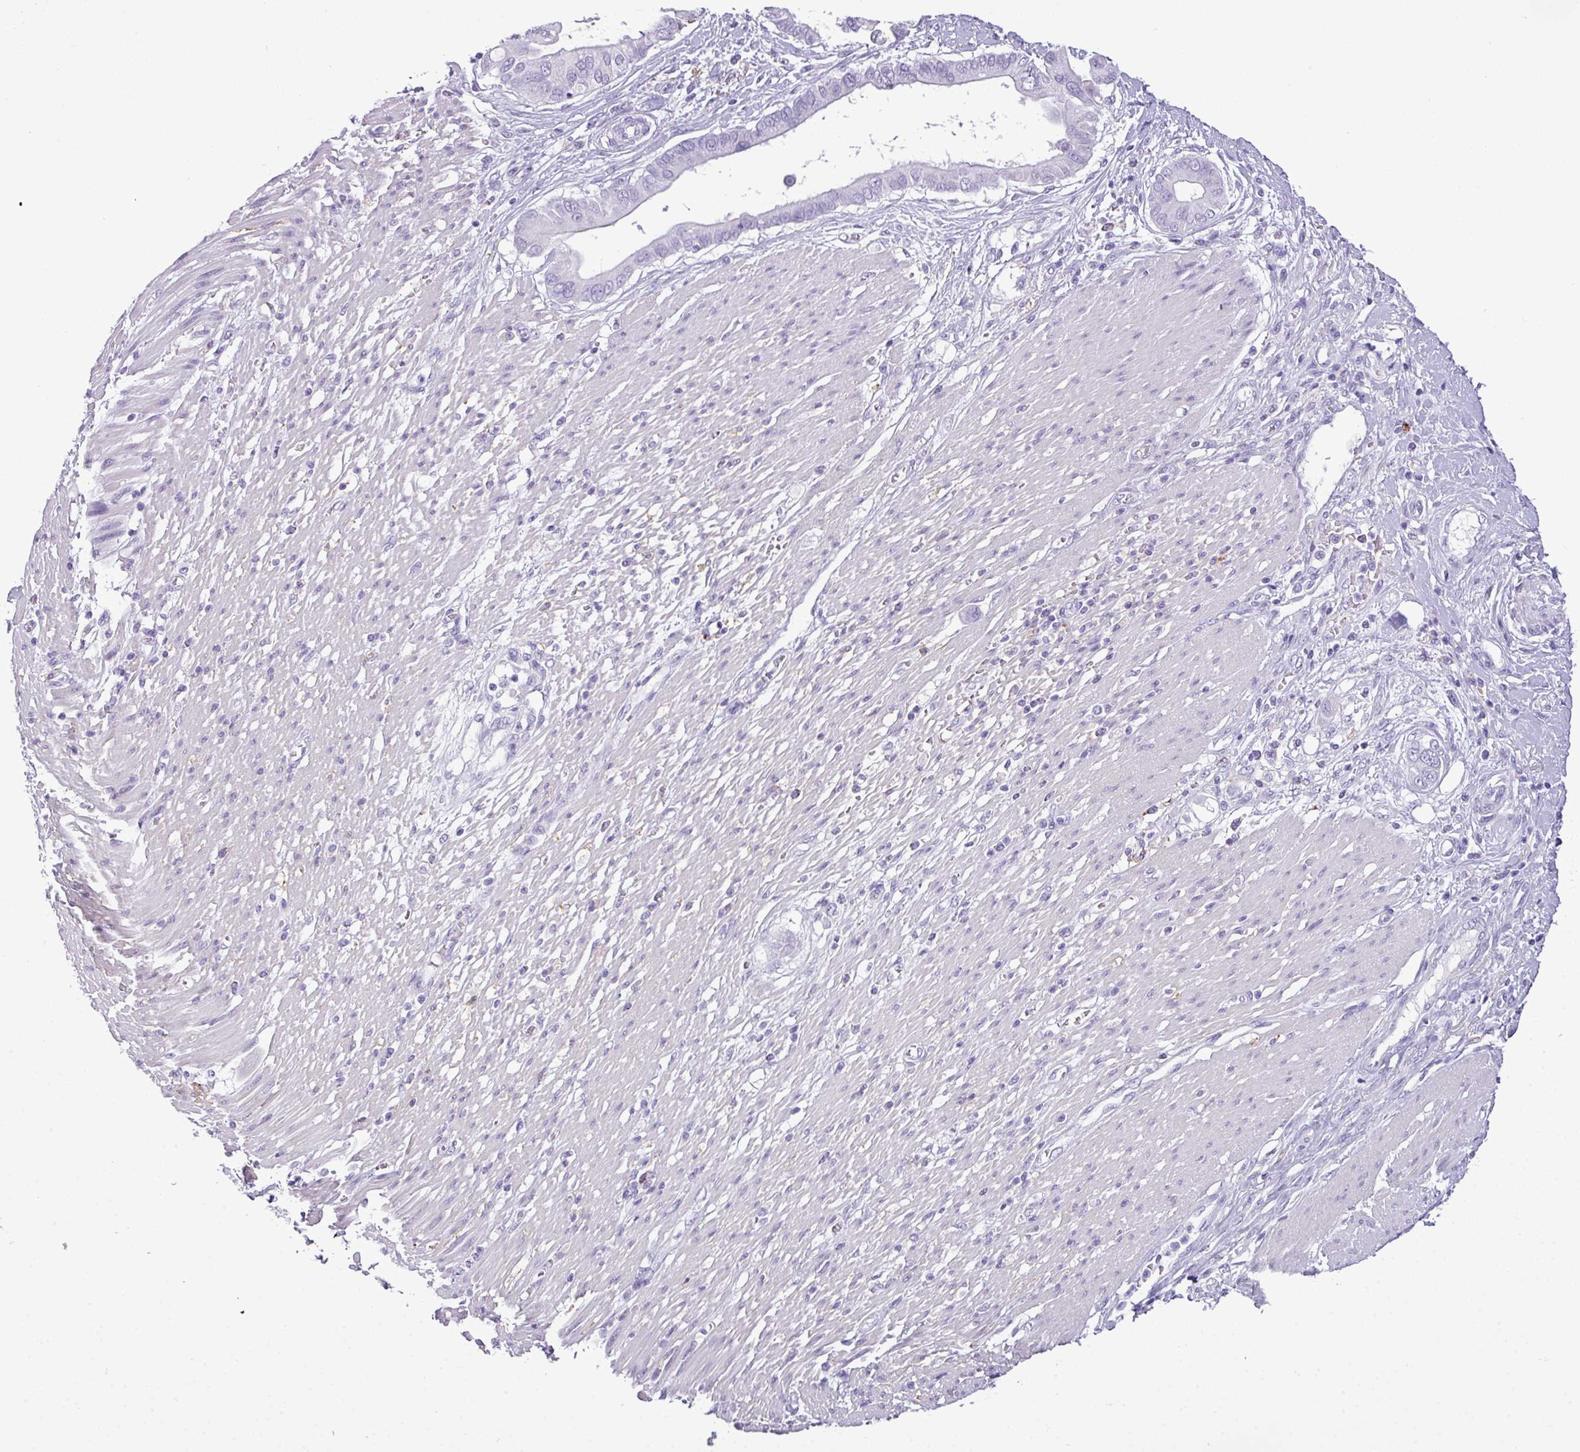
{"staining": {"intensity": "negative", "quantity": "none", "location": "none"}, "tissue": "pancreatic cancer", "cell_type": "Tumor cells", "image_type": "cancer", "snomed": [{"axis": "morphology", "description": "Adenocarcinoma, NOS"}, {"axis": "topography", "description": "Pancreas"}], "caption": "High power microscopy micrograph of an immunohistochemistry image of adenocarcinoma (pancreatic), revealing no significant expression in tumor cells.", "gene": "RBMXL2", "patient": {"sex": "male", "age": 68}}